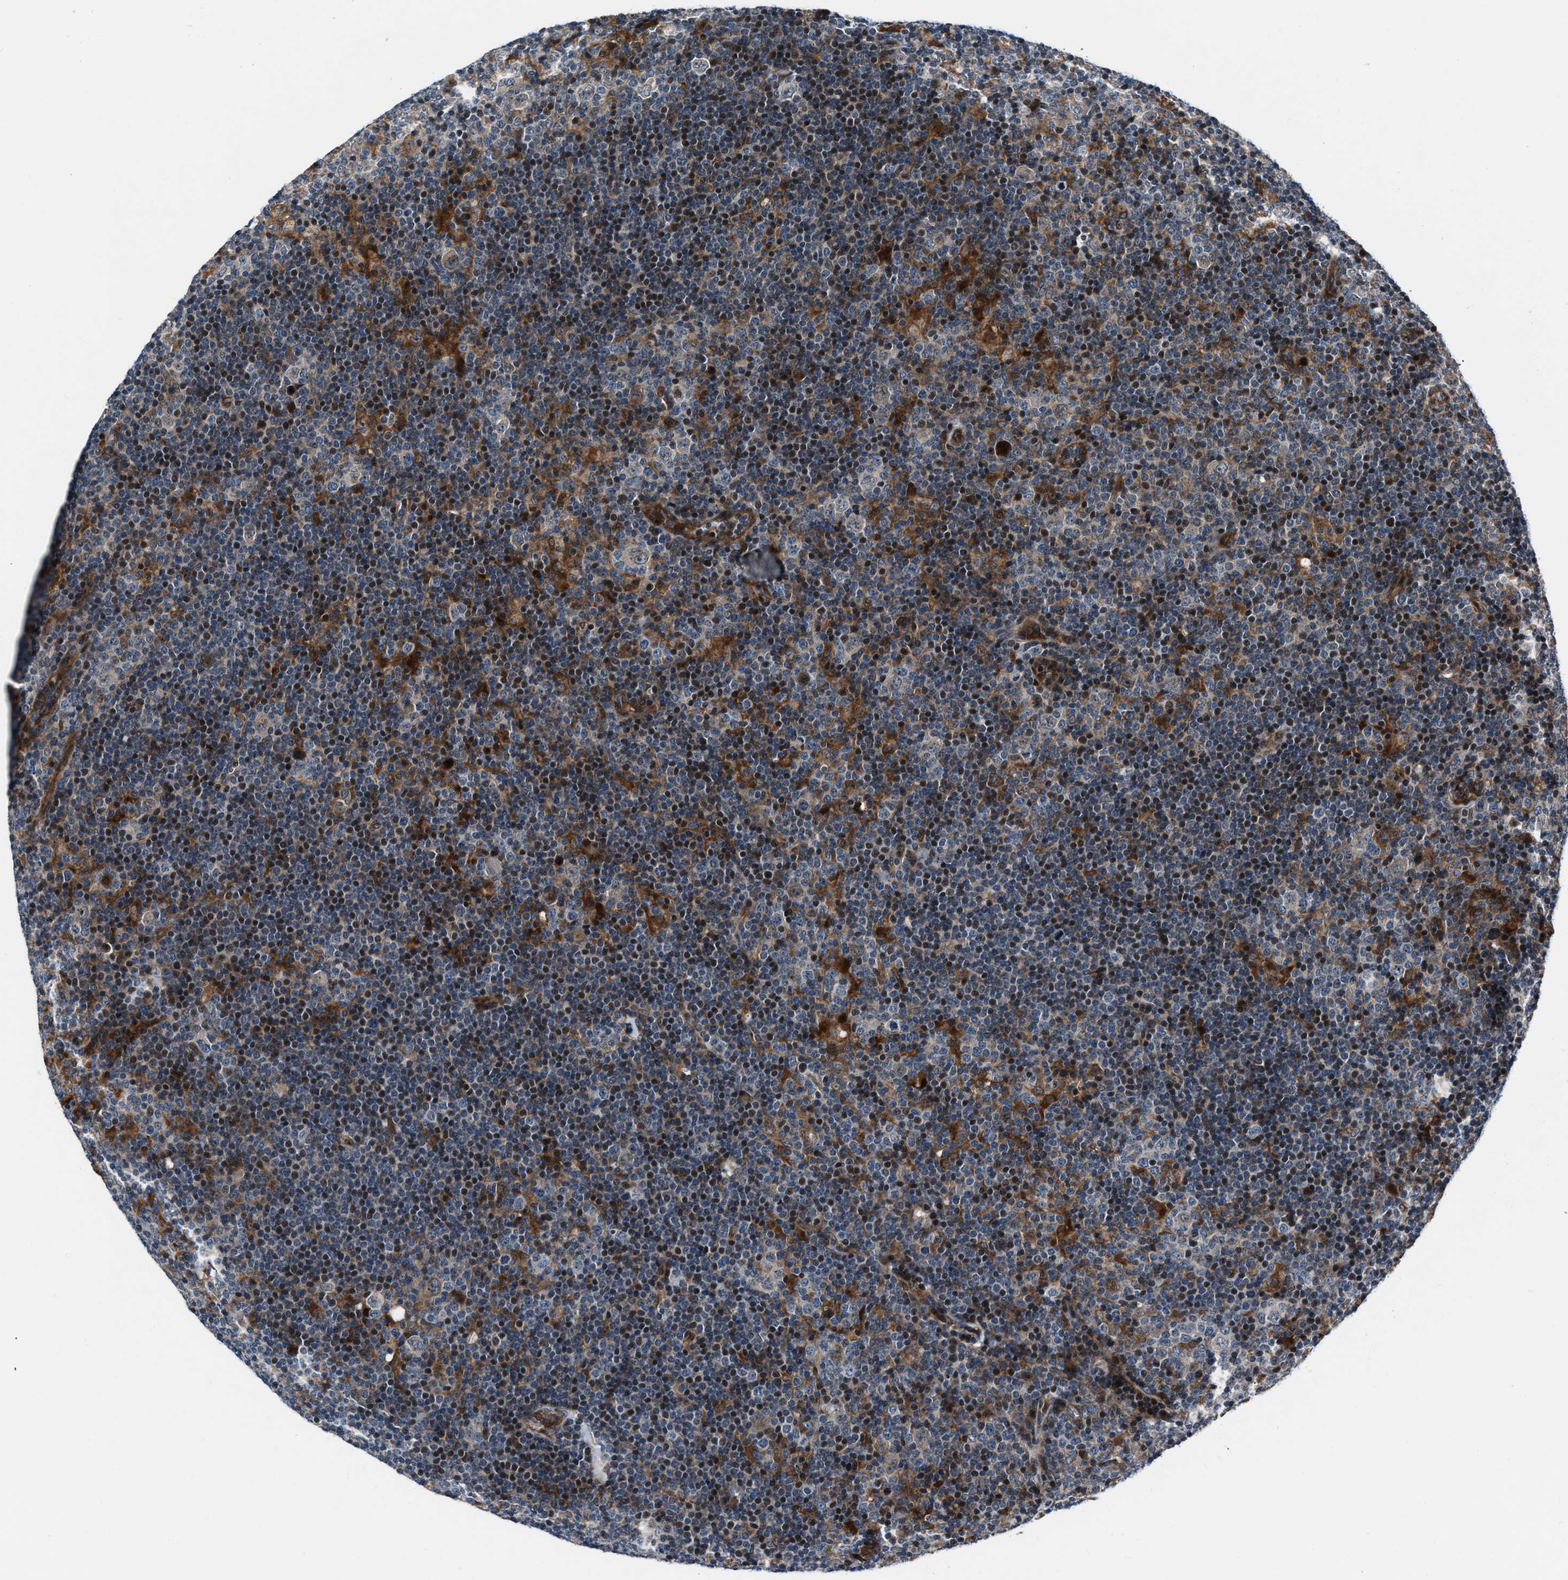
{"staining": {"intensity": "moderate", "quantity": "<25%", "location": "cytoplasmic/membranous"}, "tissue": "lymphoma", "cell_type": "Tumor cells", "image_type": "cancer", "snomed": [{"axis": "morphology", "description": "Hodgkin's disease, NOS"}, {"axis": "topography", "description": "Lymph node"}], "caption": "Hodgkin's disease stained with DAB immunohistochemistry demonstrates low levels of moderate cytoplasmic/membranous expression in about <25% of tumor cells. The protein is shown in brown color, while the nuclei are stained blue.", "gene": "DYNC2I1", "patient": {"sex": "female", "age": 57}}